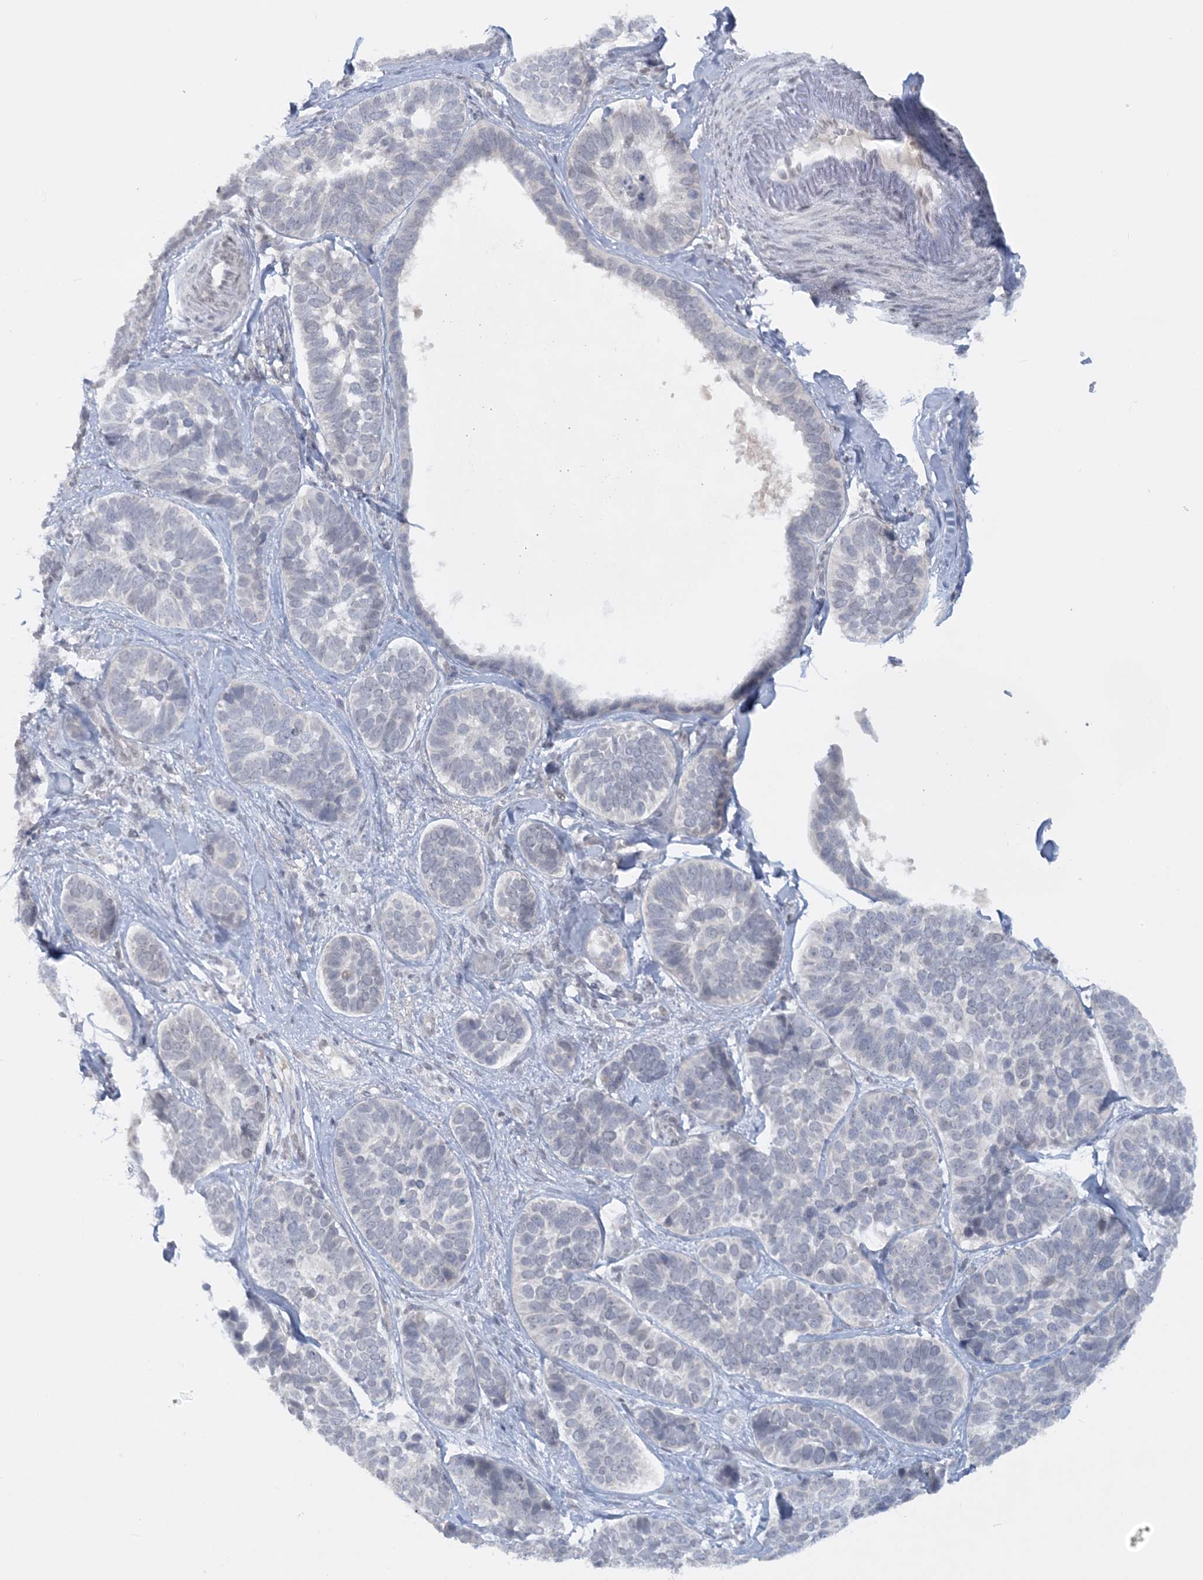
{"staining": {"intensity": "negative", "quantity": "none", "location": "none"}, "tissue": "skin cancer", "cell_type": "Tumor cells", "image_type": "cancer", "snomed": [{"axis": "morphology", "description": "Basal cell carcinoma"}, {"axis": "topography", "description": "Skin"}], "caption": "A photomicrograph of human skin cancer is negative for staining in tumor cells. The staining was performed using DAB (3,3'-diaminobenzidine) to visualize the protein expression in brown, while the nuclei were stained in blue with hematoxylin (Magnification: 20x).", "gene": "KMT2D", "patient": {"sex": "male", "age": 62}}